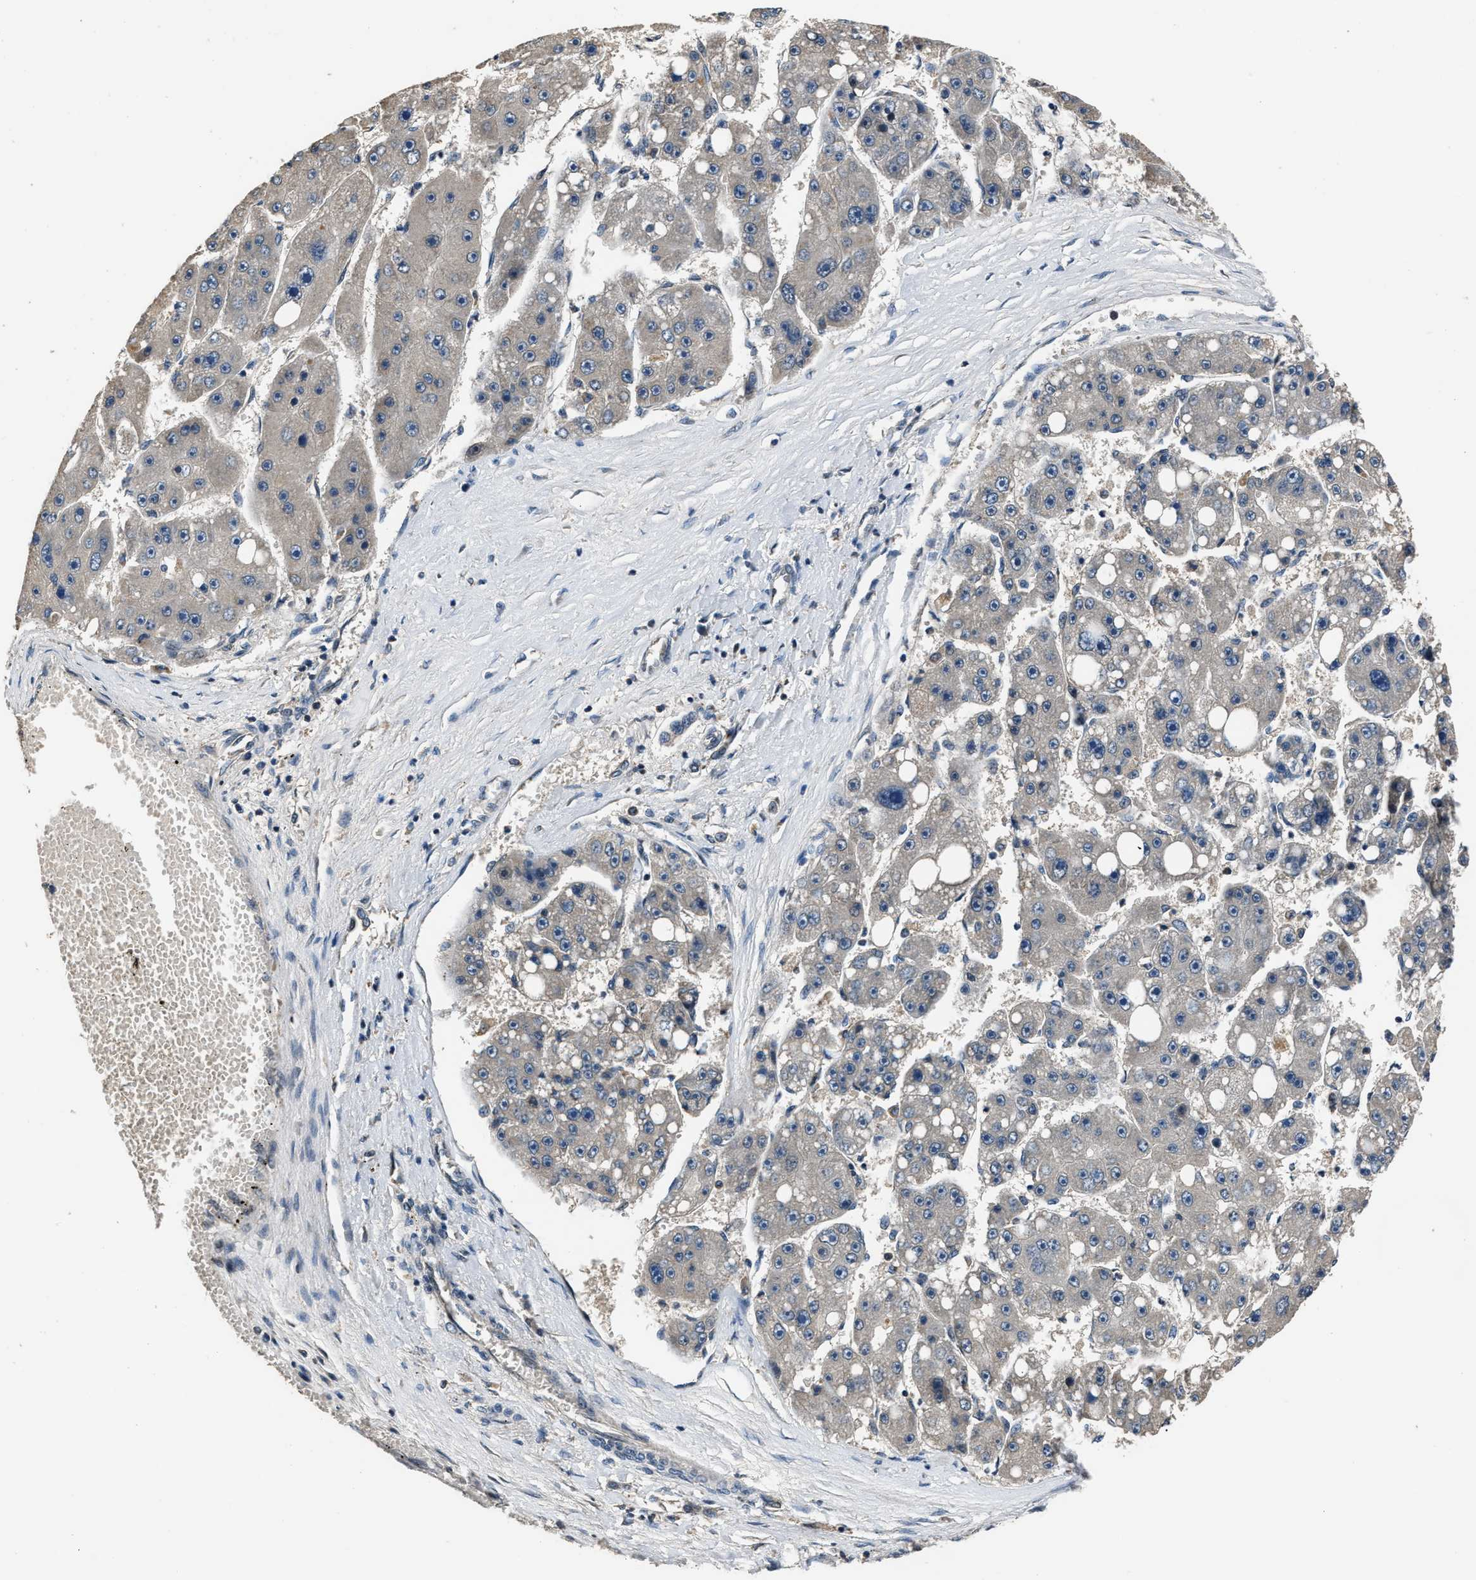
{"staining": {"intensity": "negative", "quantity": "none", "location": "none"}, "tissue": "liver cancer", "cell_type": "Tumor cells", "image_type": "cancer", "snomed": [{"axis": "morphology", "description": "Carcinoma, Hepatocellular, NOS"}, {"axis": "topography", "description": "Liver"}], "caption": "Immunohistochemistry histopathology image of liver cancer stained for a protein (brown), which exhibits no staining in tumor cells.", "gene": "TNRC18", "patient": {"sex": "female", "age": 61}}